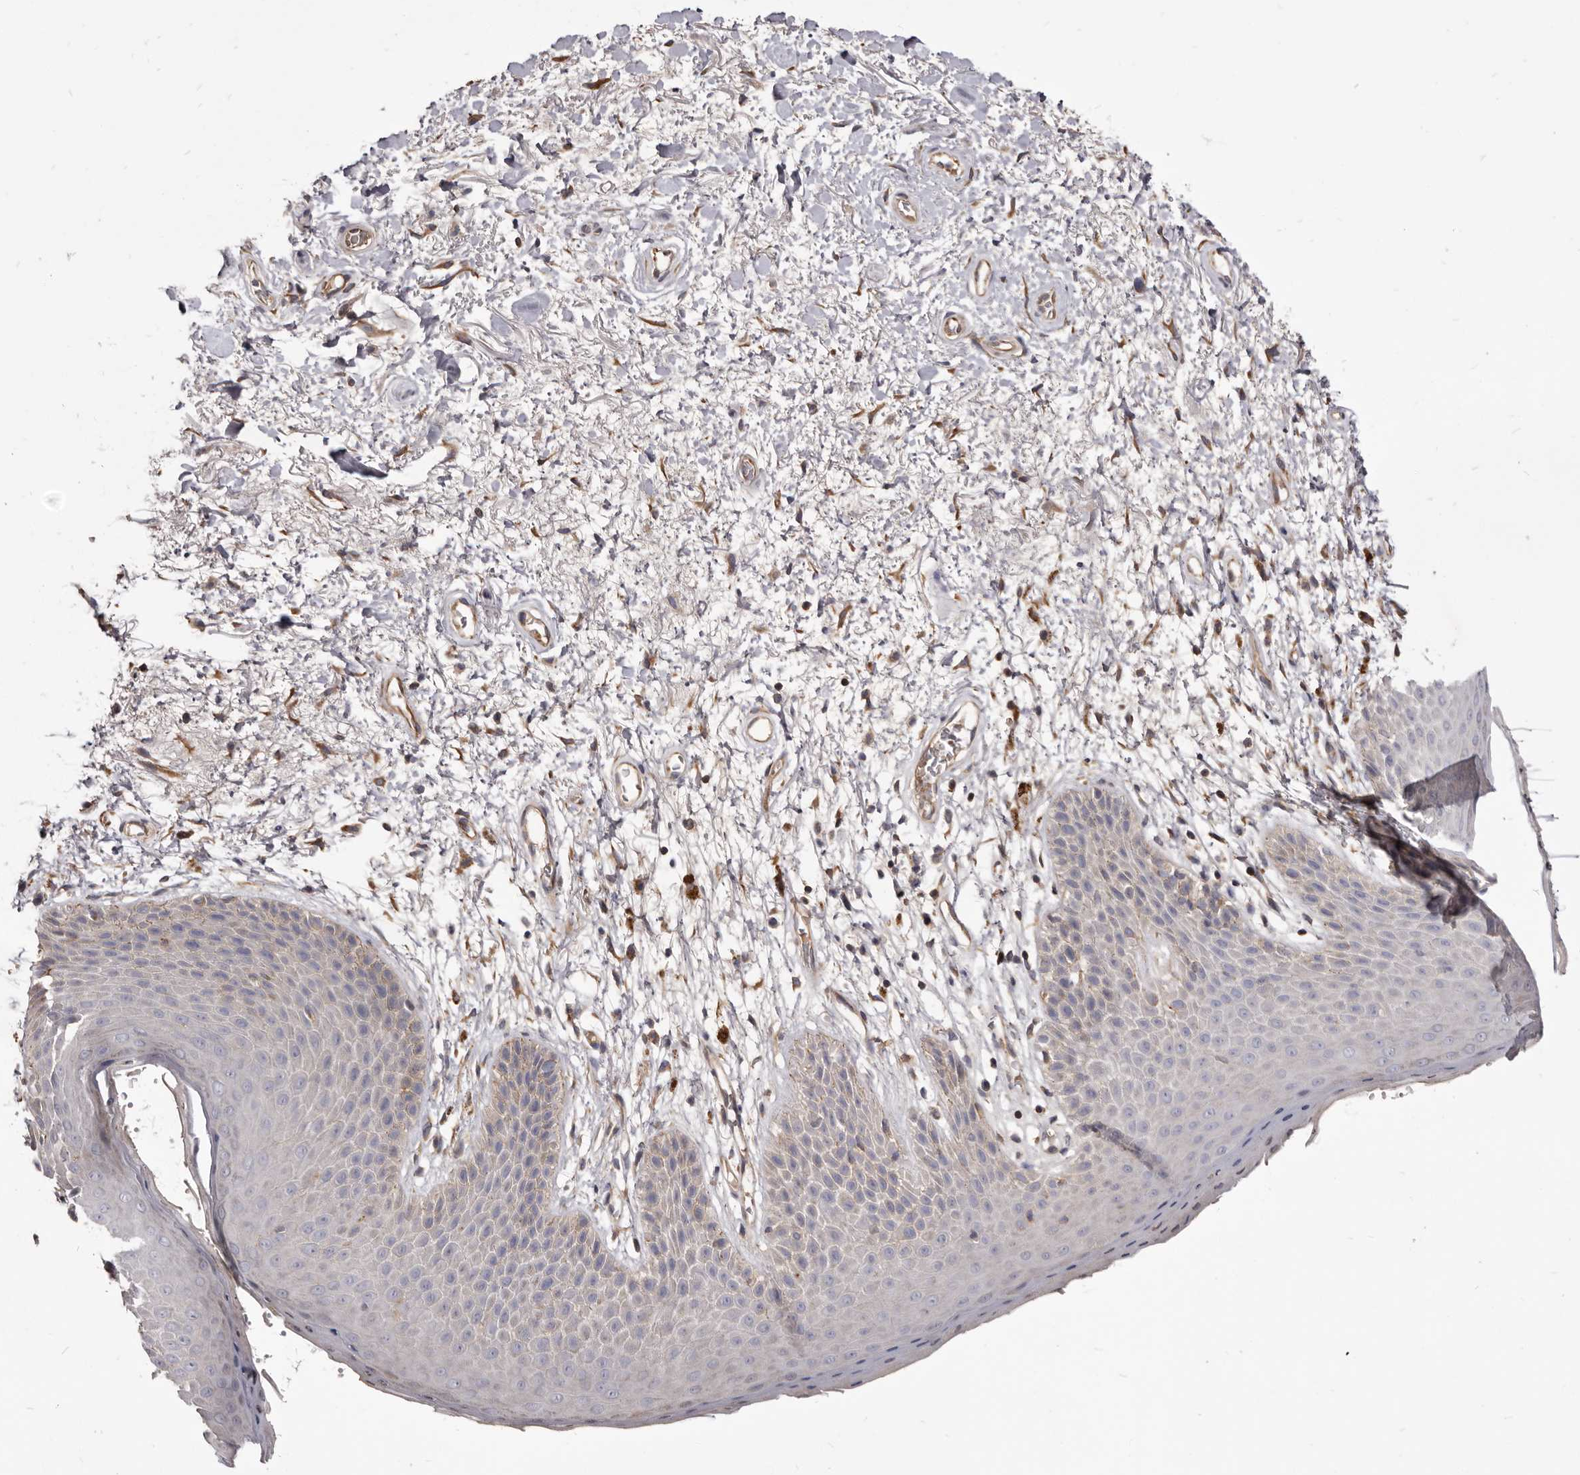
{"staining": {"intensity": "weak", "quantity": "<25%", "location": "cytoplasmic/membranous"}, "tissue": "skin", "cell_type": "Epidermal cells", "image_type": "normal", "snomed": [{"axis": "morphology", "description": "Normal tissue, NOS"}, {"axis": "topography", "description": "Anal"}], "caption": "High power microscopy micrograph of an IHC photomicrograph of unremarkable skin, revealing no significant staining in epidermal cells.", "gene": "FAS", "patient": {"sex": "male", "age": 74}}